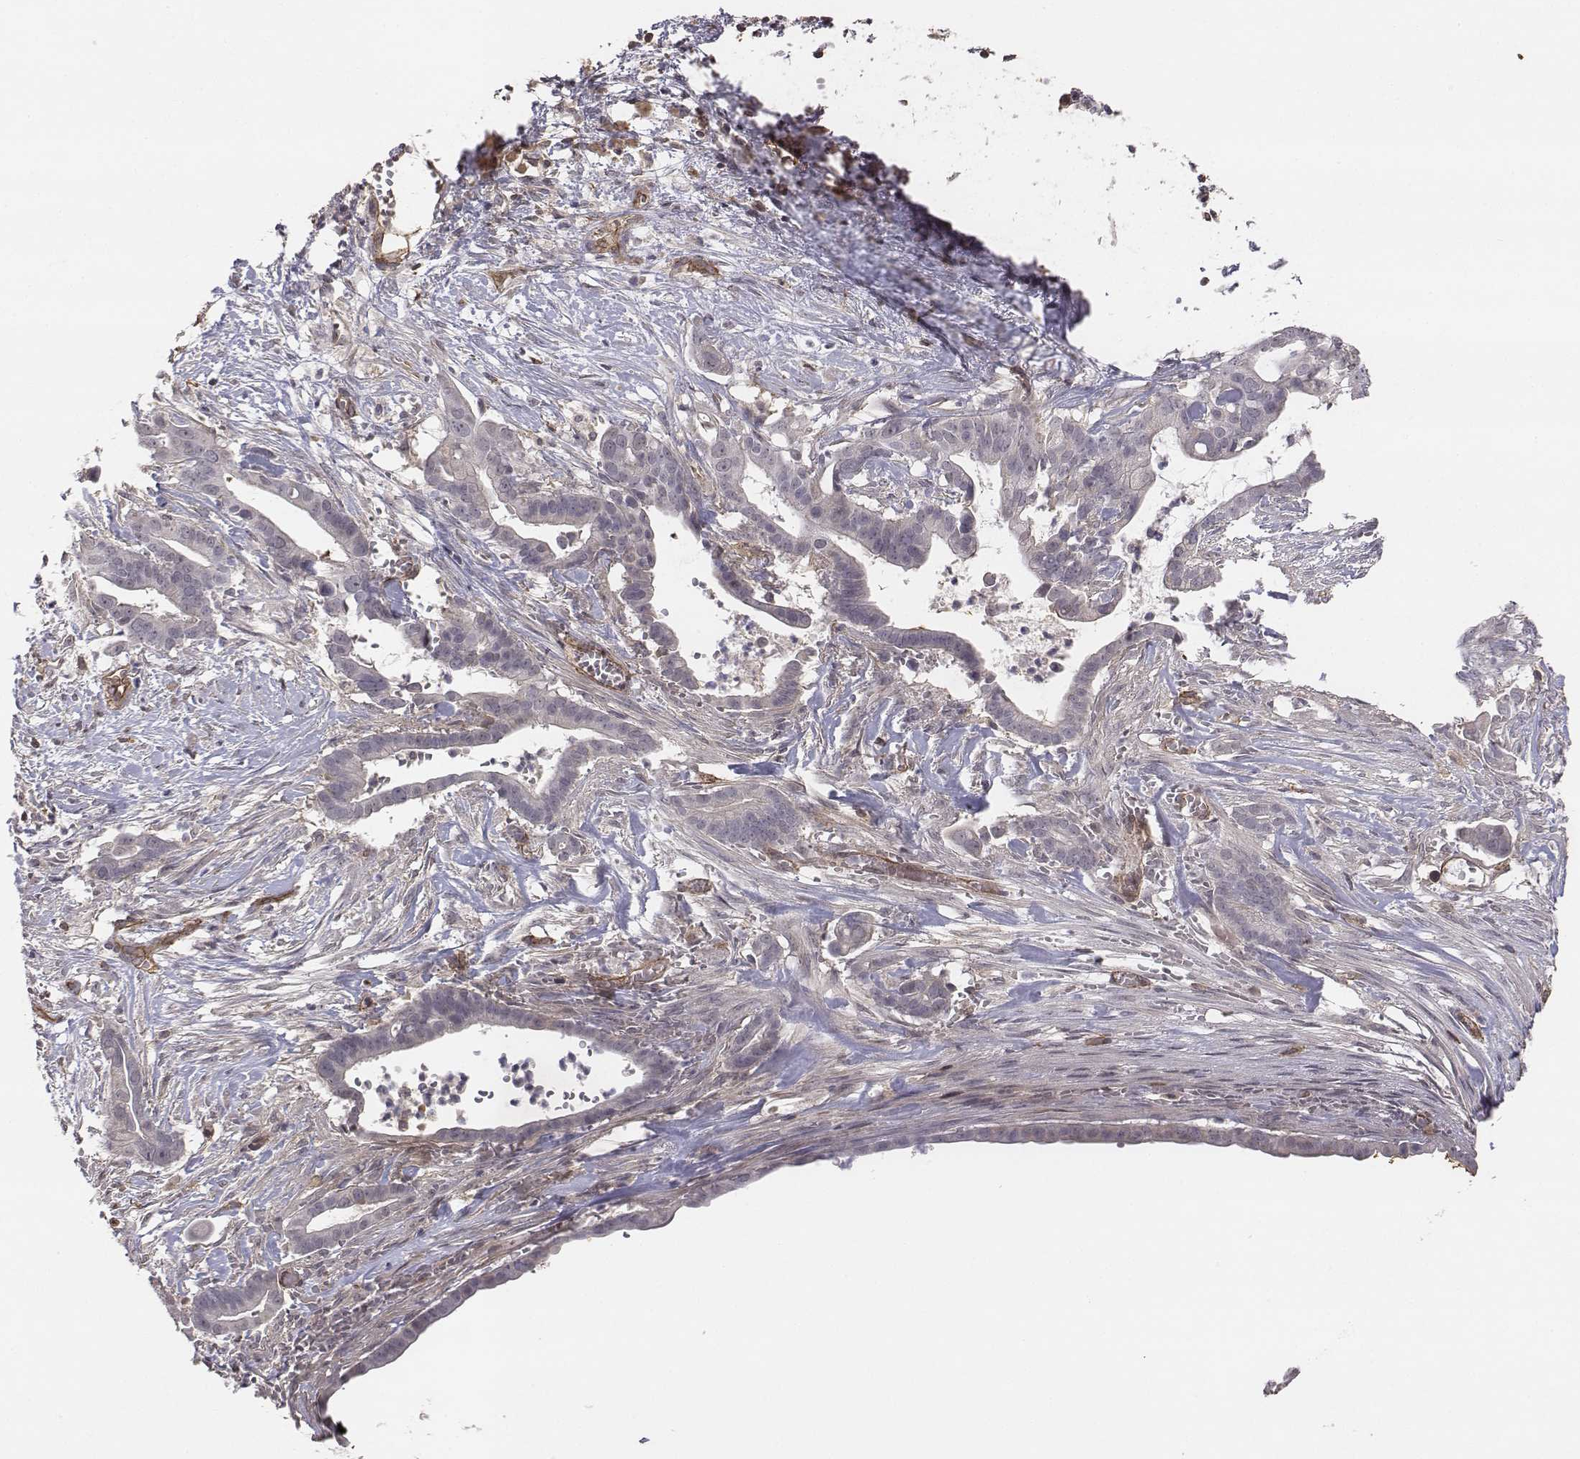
{"staining": {"intensity": "negative", "quantity": "none", "location": "none"}, "tissue": "pancreatic cancer", "cell_type": "Tumor cells", "image_type": "cancer", "snomed": [{"axis": "morphology", "description": "Adenocarcinoma, NOS"}, {"axis": "topography", "description": "Pancreas"}], "caption": "Protein analysis of pancreatic cancer (adenocarcinoma) shows no significant positivity in tumor cells. (Stains: DAB immunohistochemistry with hematoxylin counter stain, Microscopy: brightfield microscopy at high magnification).", "gene": "PTPRG", "patient": {"sex": "male", "age": 61}}